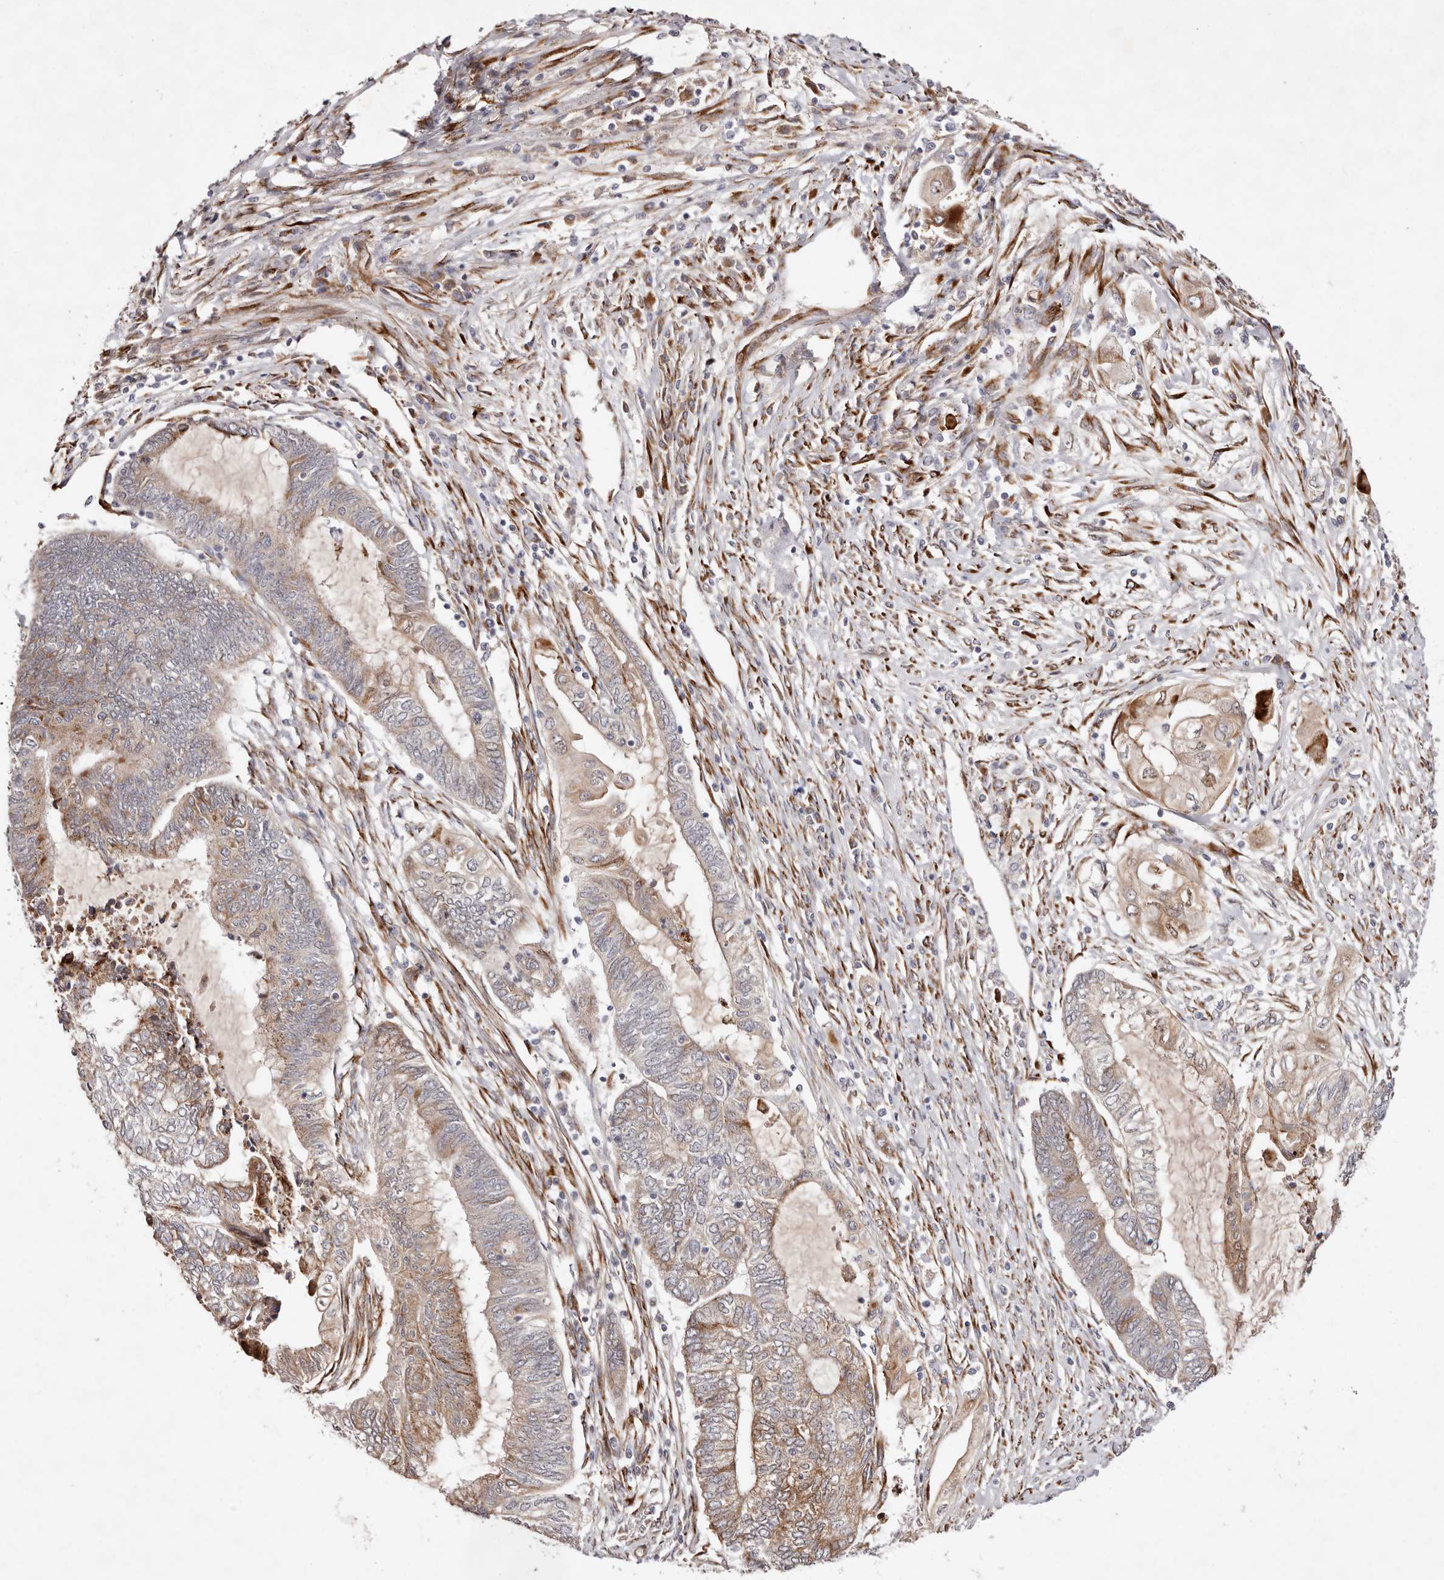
{"staining": {"intensity": "moderate", "quantity": "25%-75%", "location": "cytoplasmic/membranous"}, "tissue": "endometrial cancer", "cell_type": "Tumor cells", "image_type": "cancer", "snomed": [{"axis": "morphology", "description": "Adenocarcinoma, NOS"}, {"axis": "topography", "description": "Uterus"}, {"axis": "topography", "description": "Endometrium"}], "caption": "This is a photomicrograph of IHC staining of adenocarcinoma (endometrial), which shows moderate expression in the cytoplasmic/membranous of tumor cells.", "gene": "BCL2L15", "patient": {"sex": "female", "age": 70}}